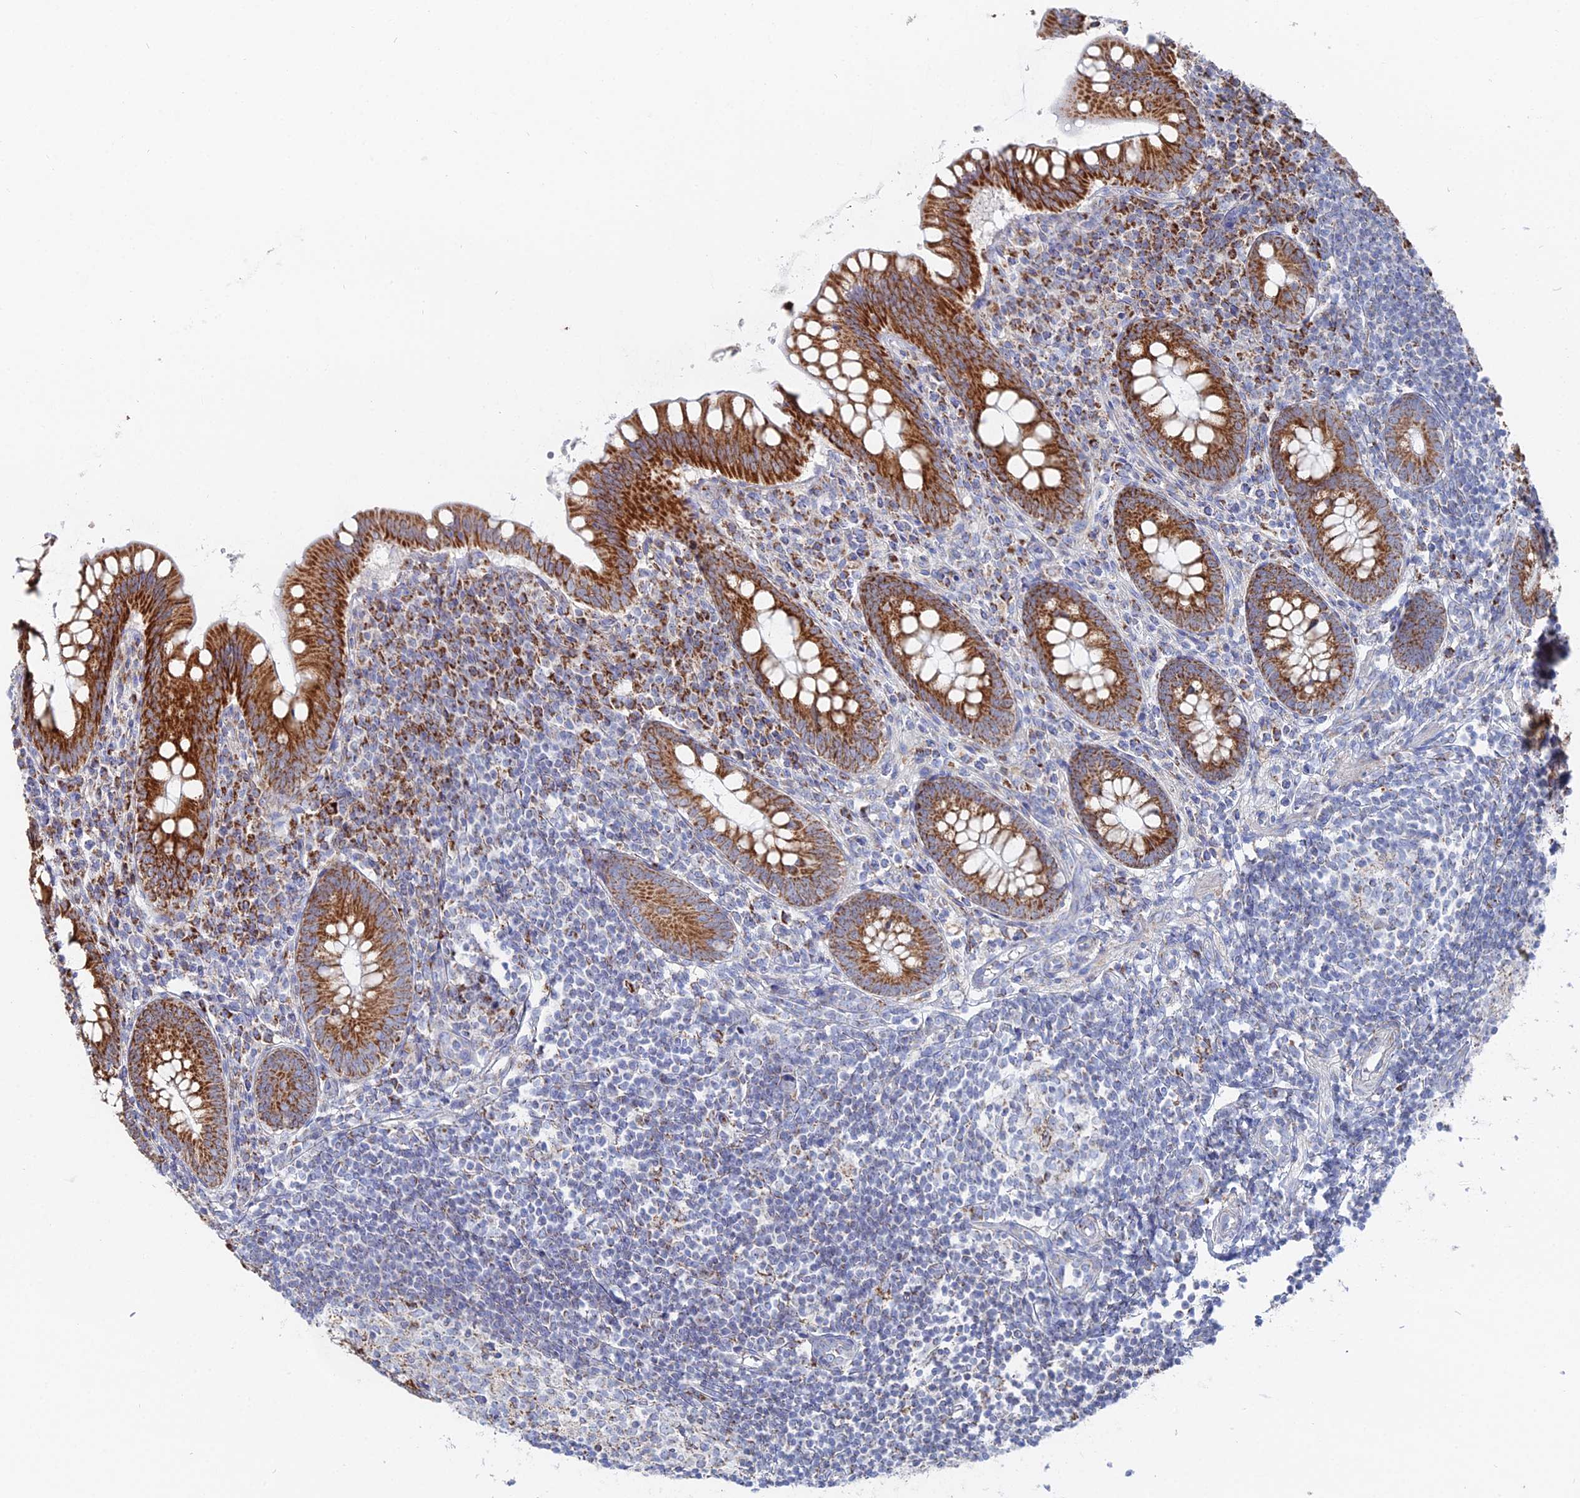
{"staining": {"intensity": "strong", "quantity": ">75%", "location": "cytoplasmic/membranous"}, "tissue": "appendix", "cell_type": "Glandular cells", "image_type": "normal", "snomed": [{"axis": "morphology", "description": "Normal tissue, NOS"}, {"axis": "topography", "description": "Appendix"}], "caption": "Protein staining demonstrates strong cytoplasmic/membranous staining in about >75% of glandular cells in normal appendix. Immunohistochemistry stains the protein in brown and the nuclei are stained blue.", "gene": "MPC1", "patient": {"sex": "female", "age": 33}}